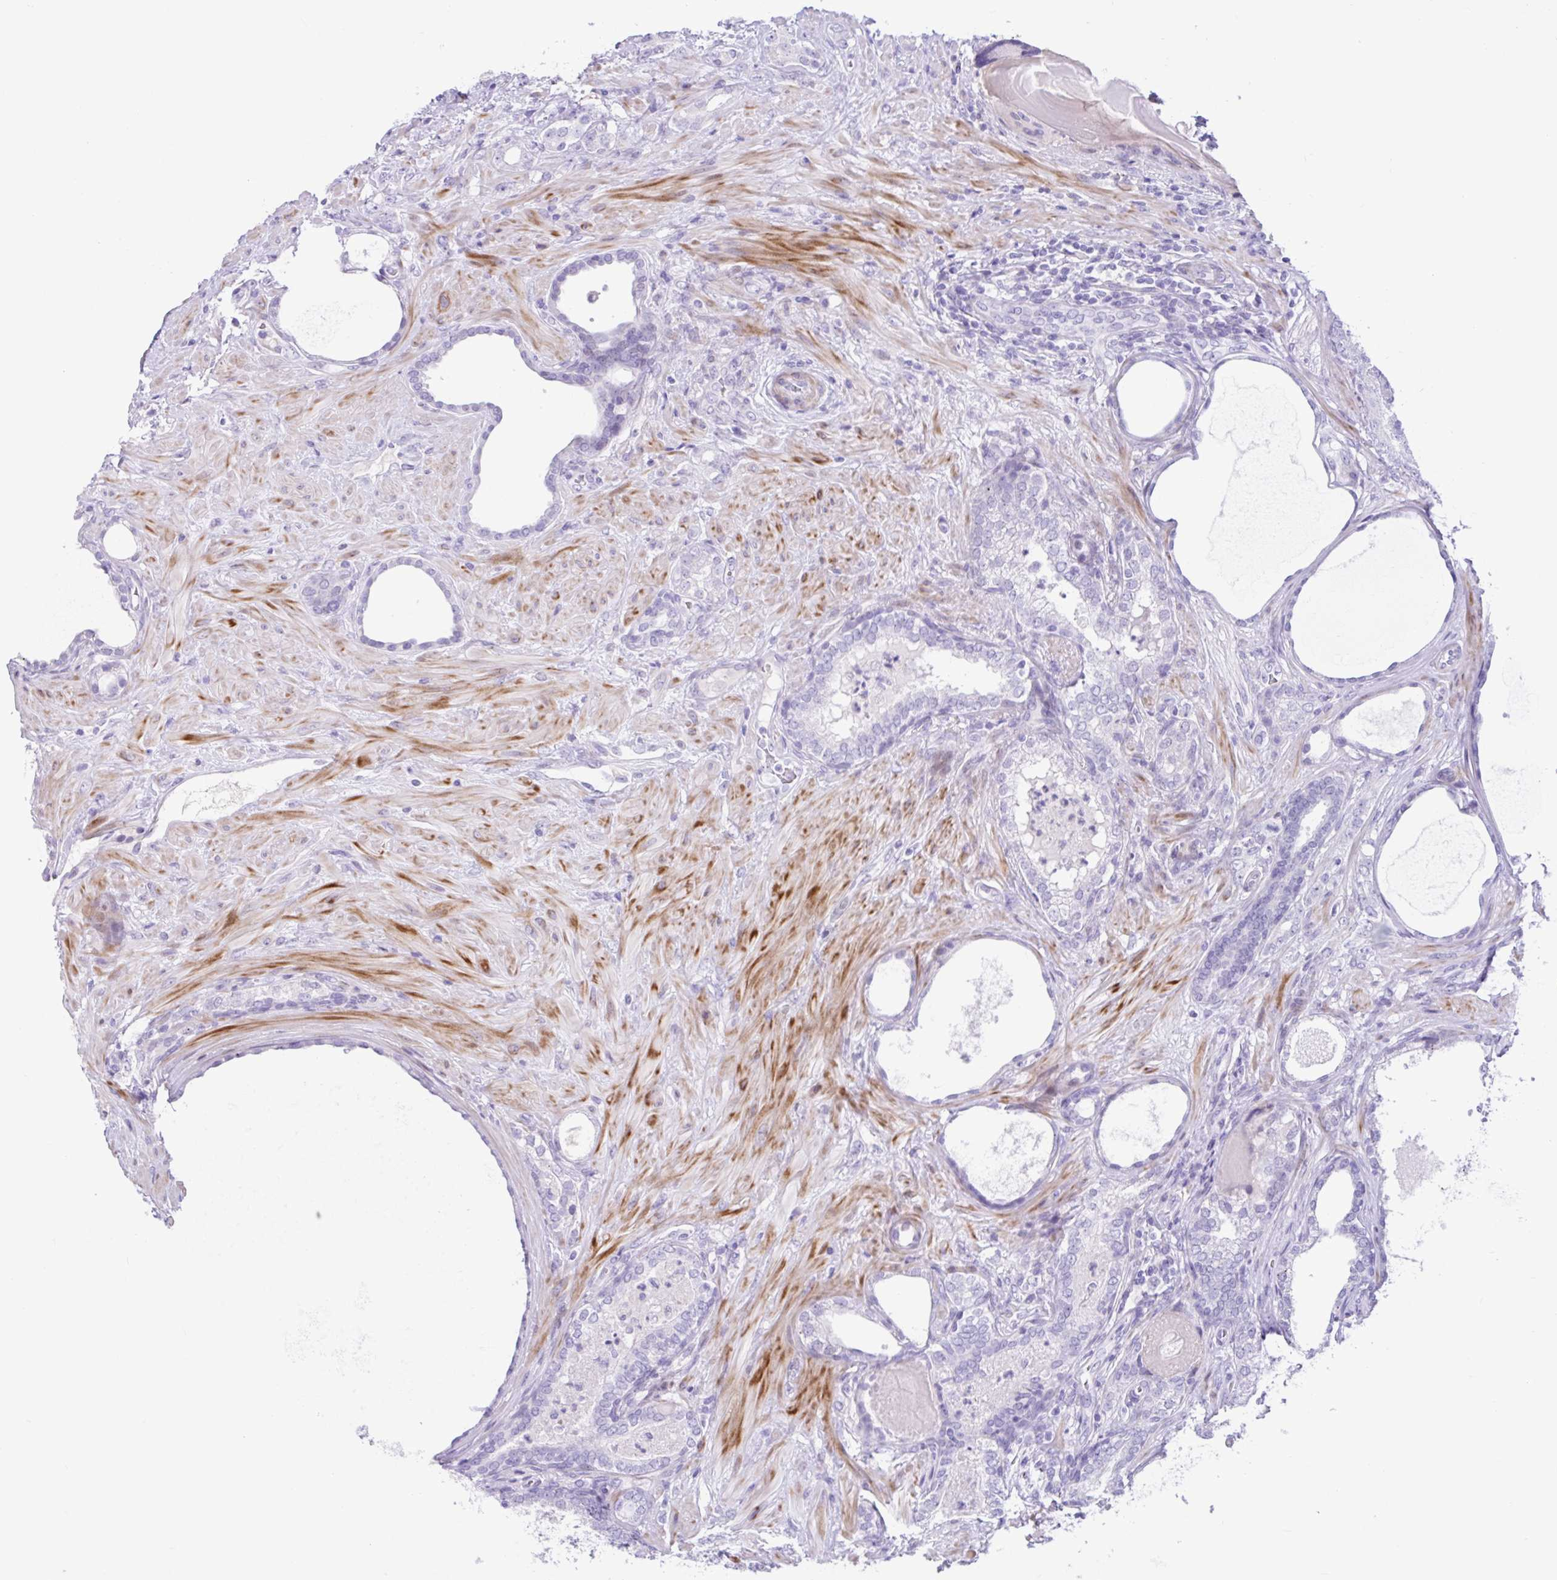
{"staining": {"intensity": "negative", "quantity": "none", "location": "none"}, "tissue": "prostate cancer", "cell_type": "Tumor cells", "image_type": "cancer", "snomed": [{"axis": "morphology", "description": "Adenocarcinoma, High grade"}, {"axis": "topography", "description": "Prostate"}], "caption": "Tumor cells are negative for brown protein staining in adenocarcinoma (high-grade) (prostate).", "gene": "NHLH2", "patient": {"sex": "male", "age": 62}}